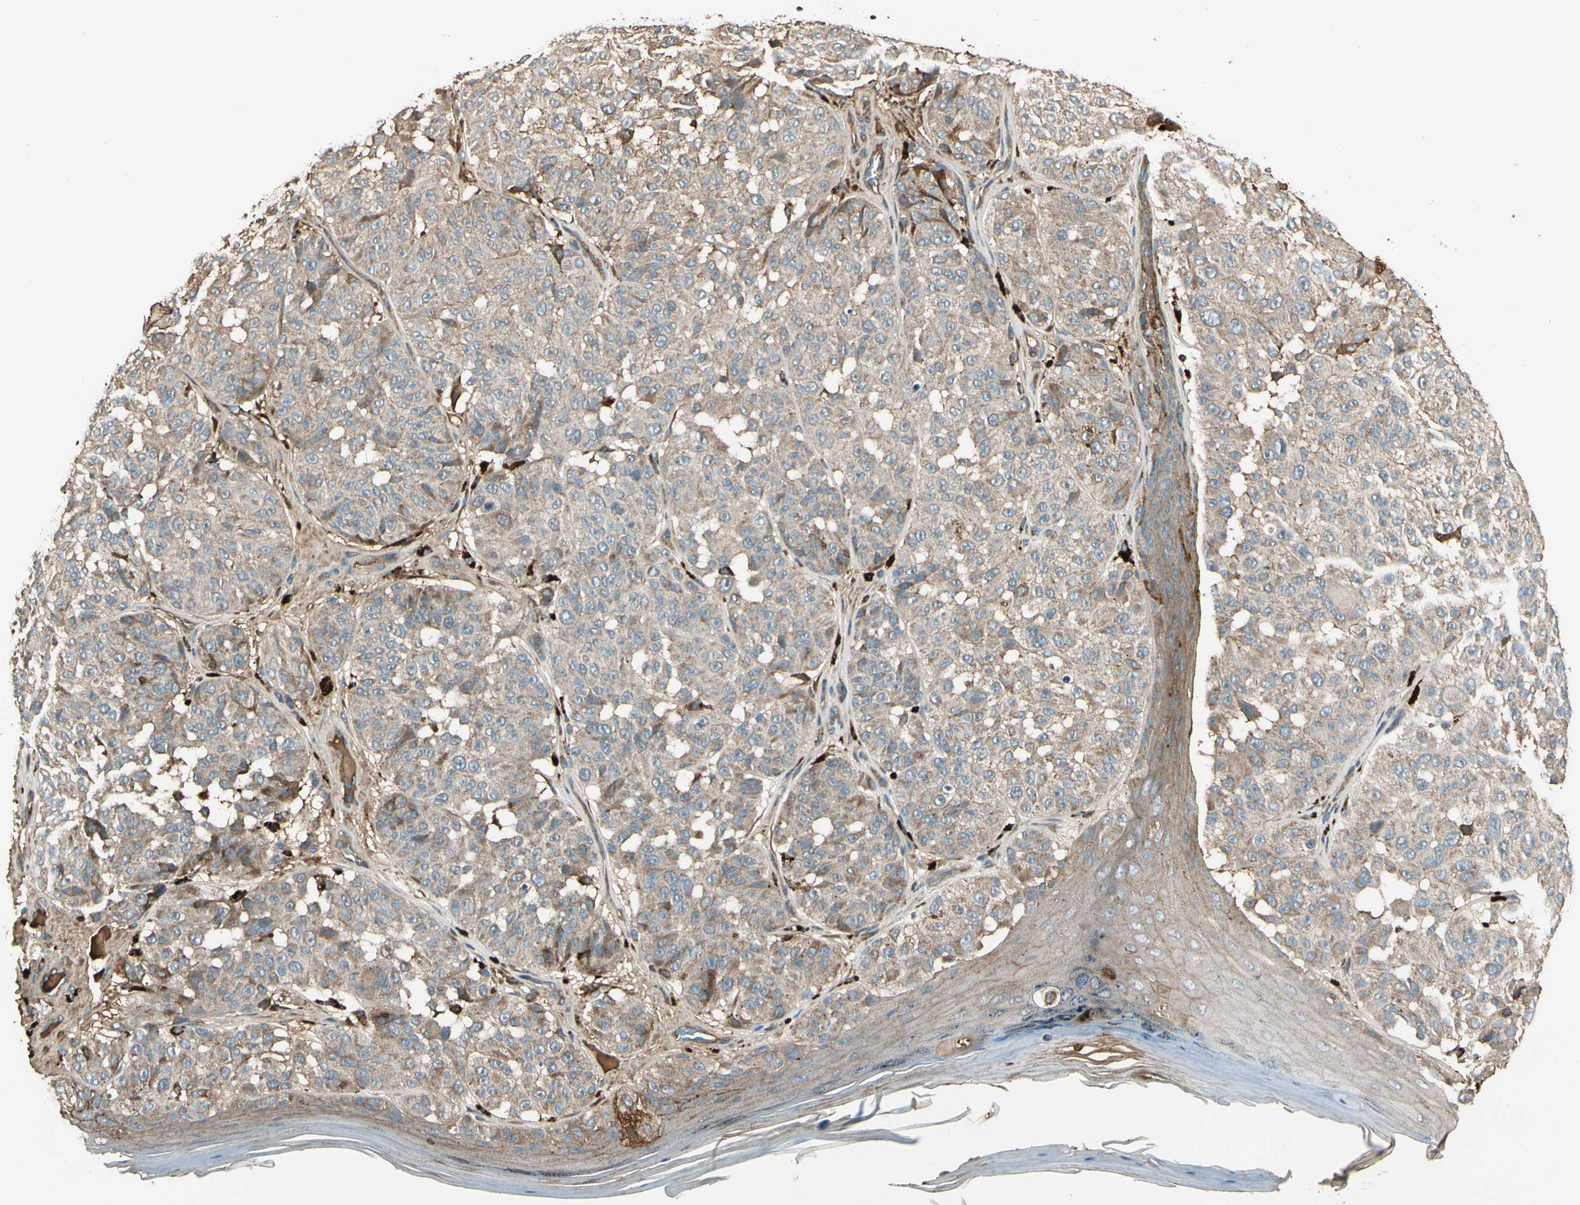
{"staining": {"intensity": "weak", "quantity": ">75%", "location": "cytoplasmic/membranous"}, "tissue": "melanoma", "cell_type": "Tumor cells", "image_type": "cancer", "snomed": [{"axis": "morphology", "description": "Malignant melanoma, NOS"}, {"axis": "topography", "description": "Skin"}], "caption": "Immunohistochemical staining of melanoma reveals weak cytoplasmic/membranous protein positivity in approximately >75% of tumor cells.", "gene": "STX11", "patient": {"sex": "female", "age": 46}}